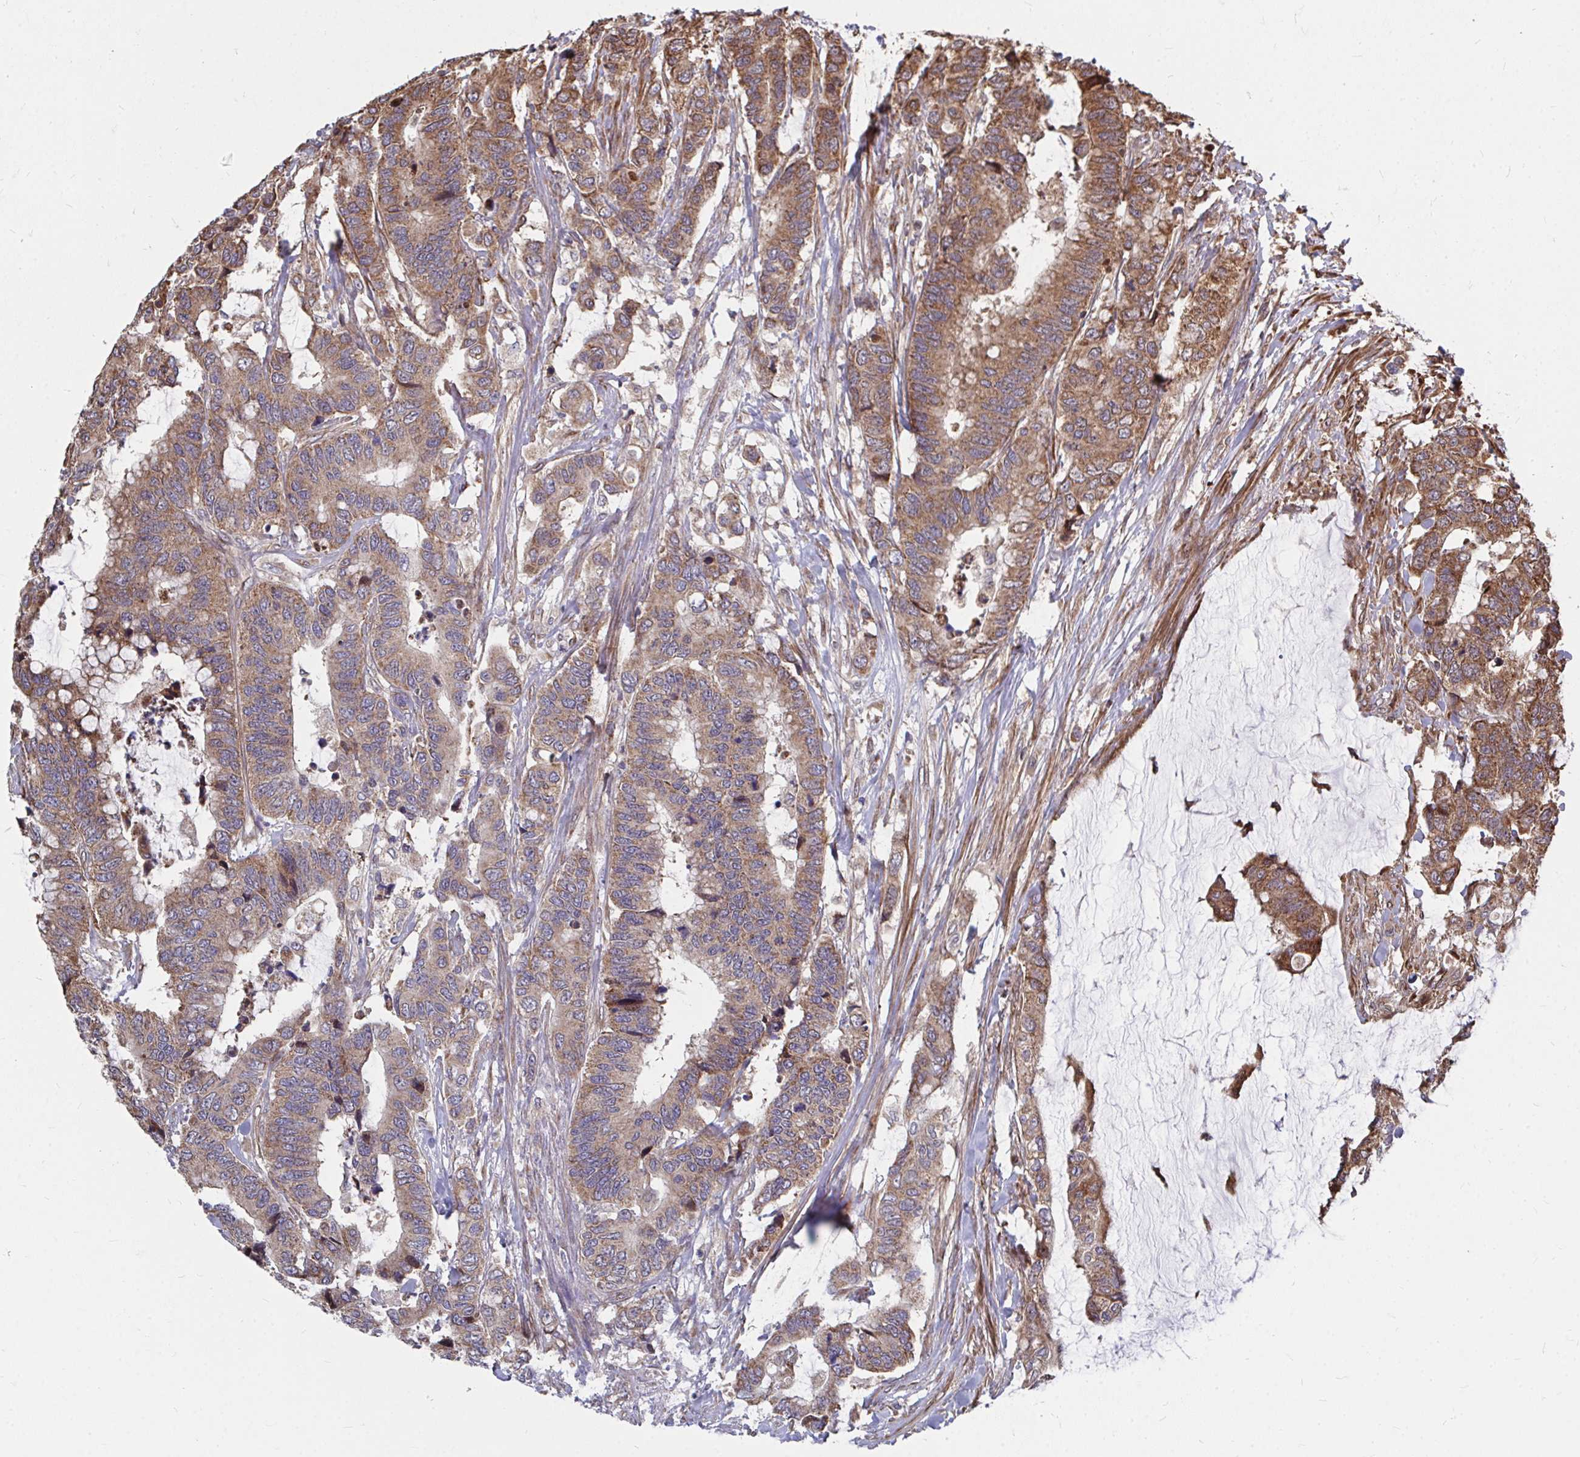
{"staining": {"intensity": "moderate", "quantity": ">75%", "location": "cytoplasmic/membranous"}, "tissue": "colorectal cancer", "cell_type": "Tumor cells", "image_type": "cancer", "snomed": [{"axis": "morphology", "description": "Adenocarcinoma, NOS"}, {"axis": "topography", "description": "Rectum"}], "caption": "Colorectal cancer (adenocarcinoma) was stained to show a protein in brown. There is medium levels of moderate cytoplasmic/membranous expression in approximately >75% of tumor cells. The staining is performed using DAB brown chromogen to label protein expression. The nuclei are counter-stained blue using hematoxylin.", "gene": "FAM89A", "patient": {"sex": "female", "age": 59}}